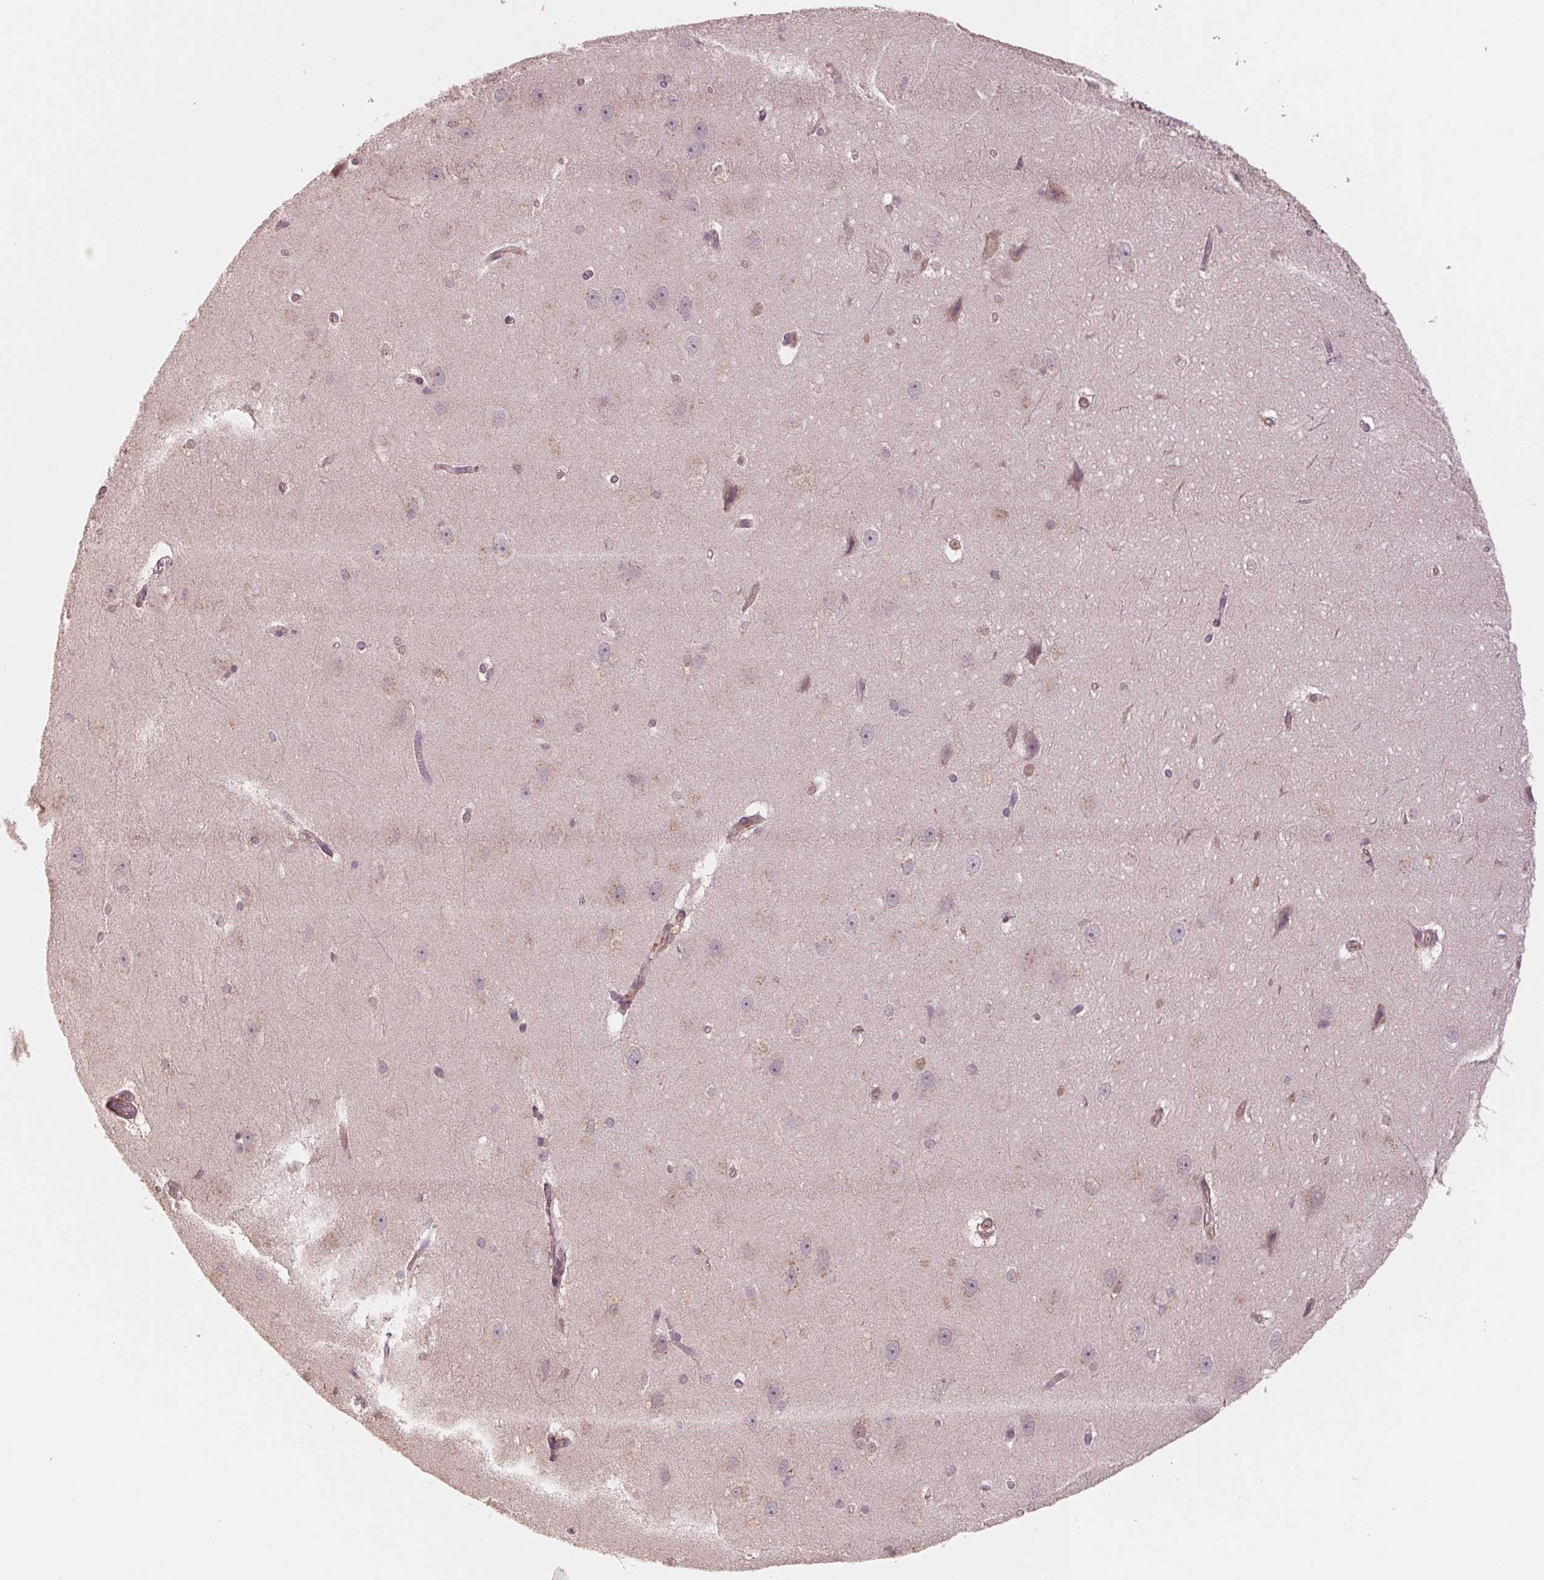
{"staining": {"intensity": "weak", "quantity": "<25%", "location": "cytoplasmic/membranous"}, "tissue": "hippocampus", "cell_type": "Glial cells", "image_type": "normal", "snomed": [{"axis": "morphology", "description": "Normal tissue, NOS"}, {"axis": "topography", "description": "Cerebral cortex"}, {"axis": "topography", "description": "Hippocampus"}], "caption": "Glial cells show no significant protein positivity in unremarkable hippocampus.", "gene": "PPIAL4A", "patient": {"sex": "female", "age": 19}}